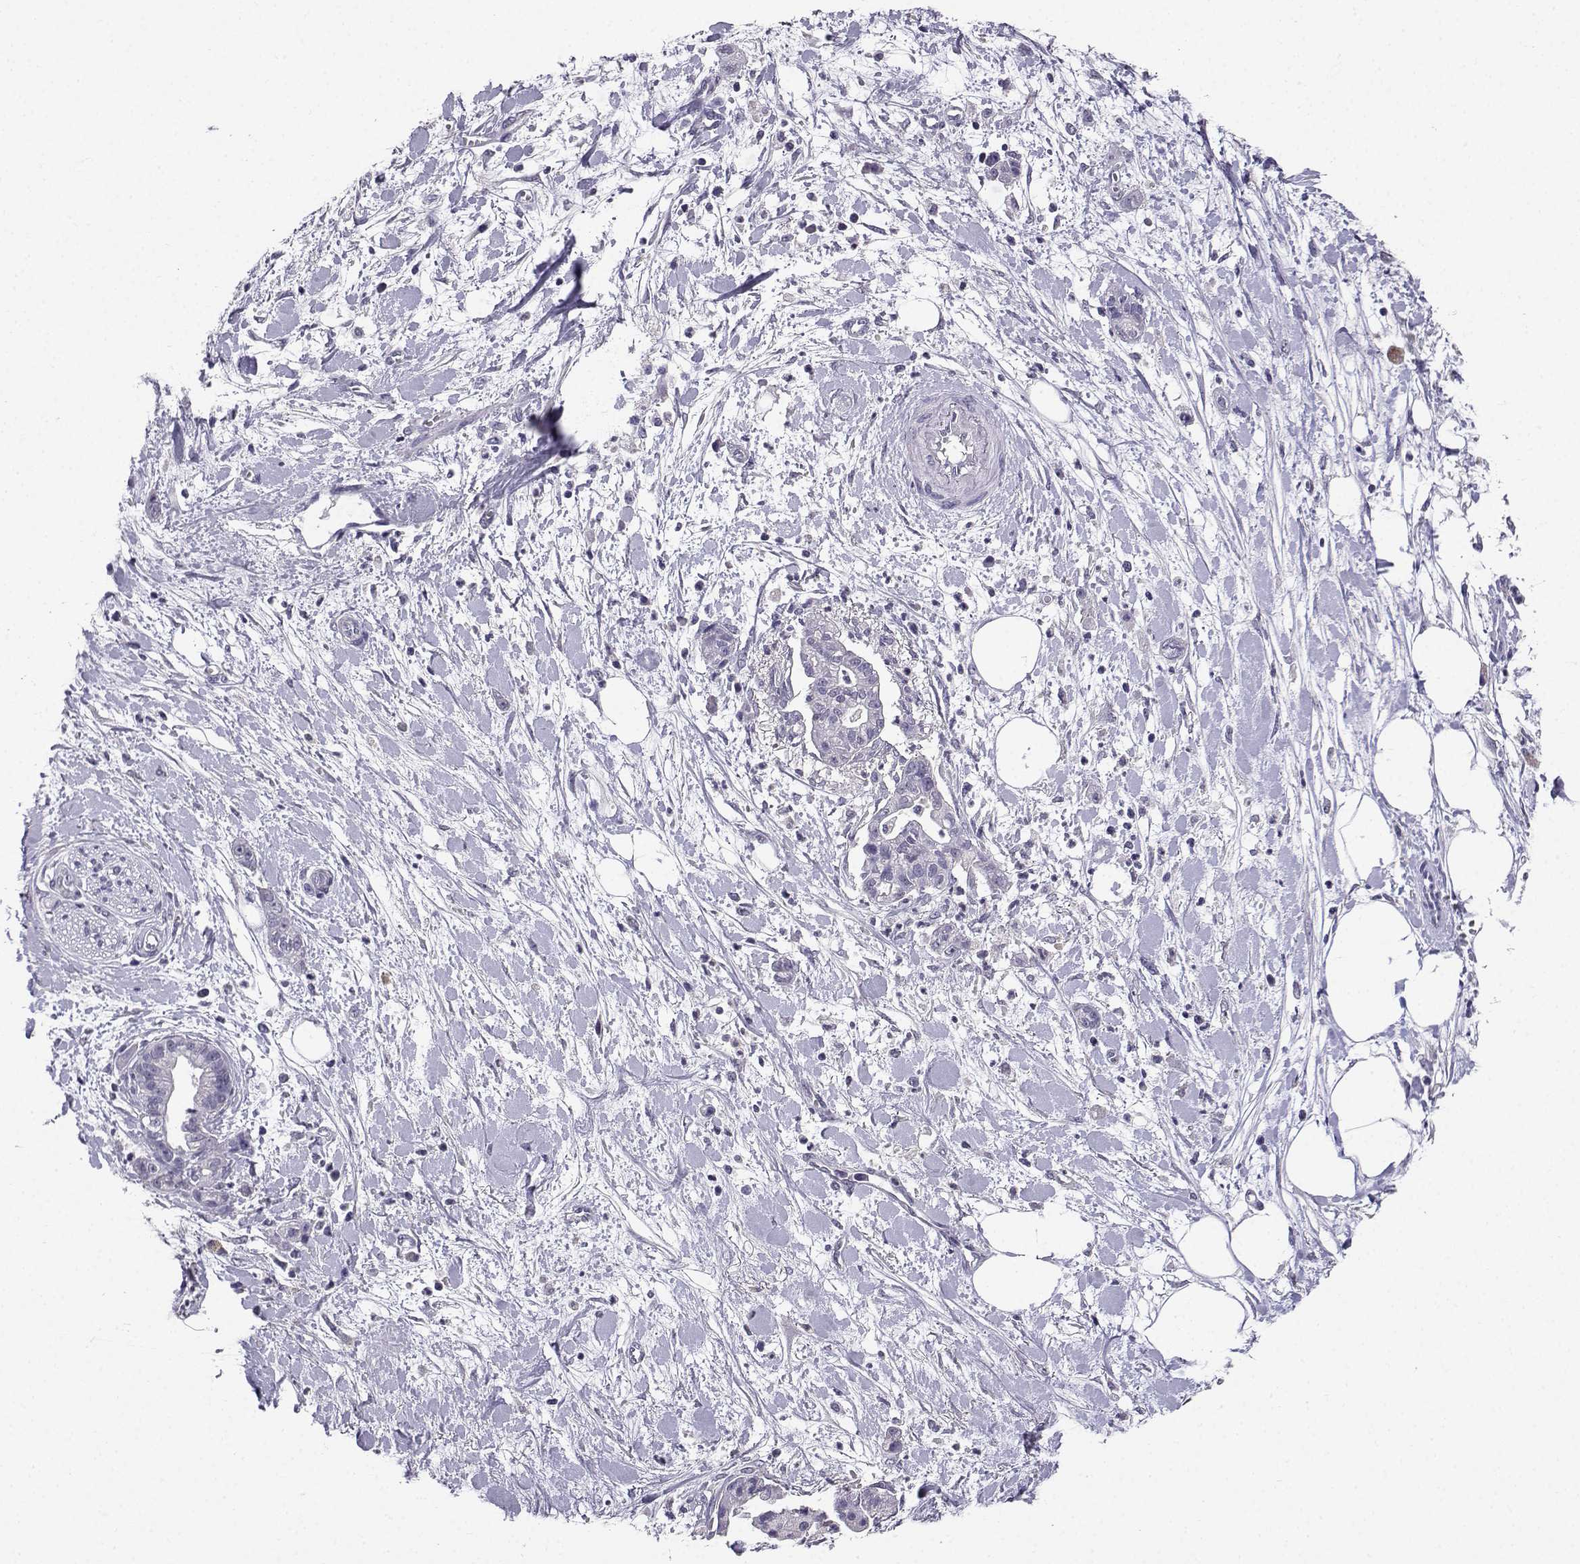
{"staining": {"intensity": "negative", "quantity": "none", "location": "none"}, "tissue": "pancreatic cancer", "cell_type": "Tumor cells", "image_type": "cancer", "snomed": [{"axis": "morphology", "description": "Normal tissue, NOS"}, {"axis": "morphology", "description": "Adenocarcinoma, NOS"}, {"axis": "topography", "description": "Lymph node"}, {"axis": "topography", "description": "Pancreas"}], "caption": "DAB immunohistochemical staining of pancreatic cancer reveals no significant staining in tumor cells.", "gene": "SPAG11B", "patient": {"sex": "female", "age": 58}}